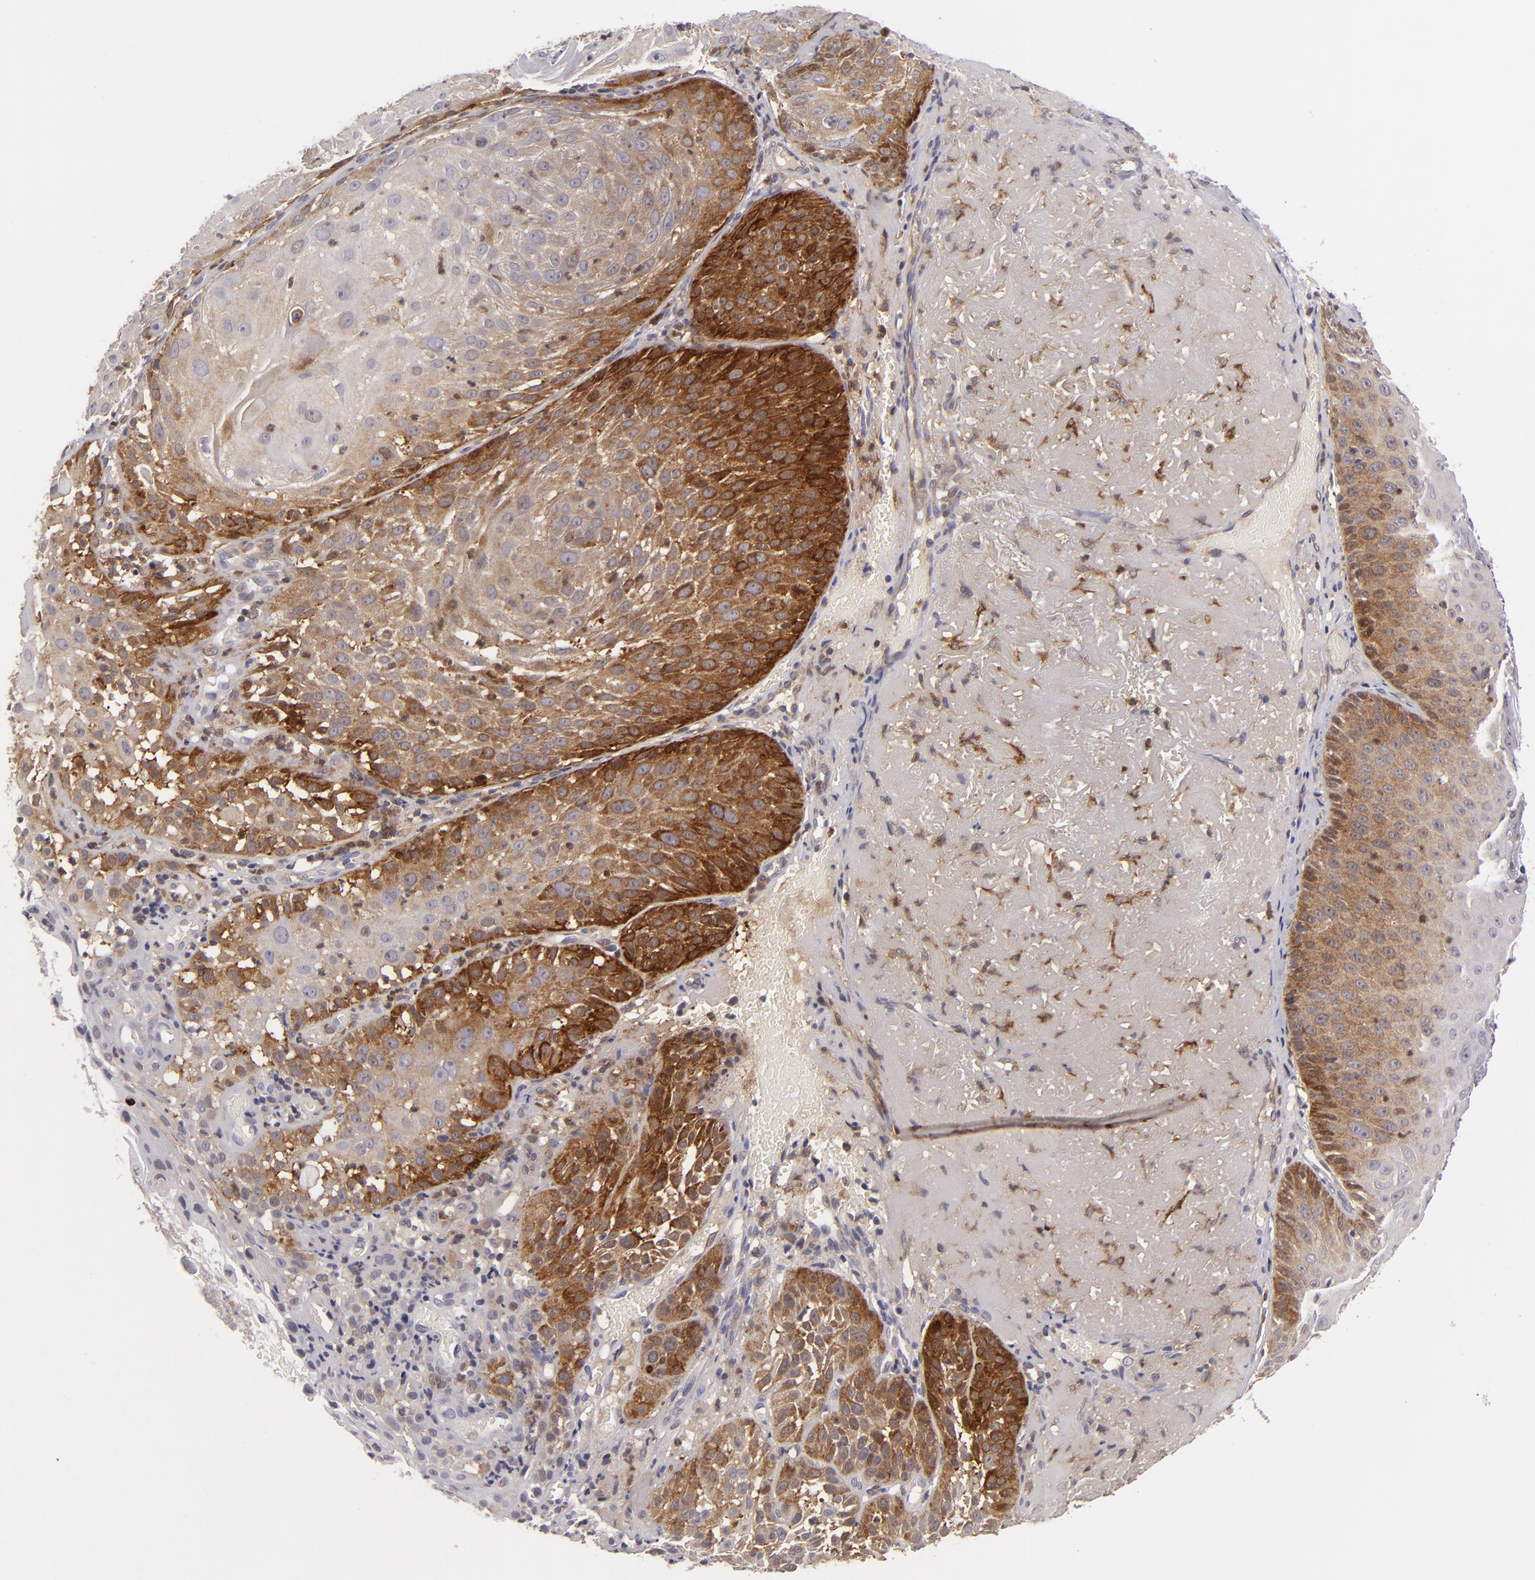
{"staining": {"intensity": "strong", "quantity": ">75%", "location": "cytoplasmic/membranous"}, "tissue": "skin cancer", "cell_type": "Tumor cells", "image_type": "cancer", "snomed": [{"axis": "morphology", "description": "Squamous cell carcinoma, NOS"}, {"axis": "topography", "description": "Skin"}], "caption": "The micrograph displays immunohistochemical staining of skin squamous cell carcinoma. There is strong cytoplasmic/membranous staining is seen in approximately >75% of tumor cells.", "gene": "MMP10", "patient": {"sex": "female", "age": 89}}